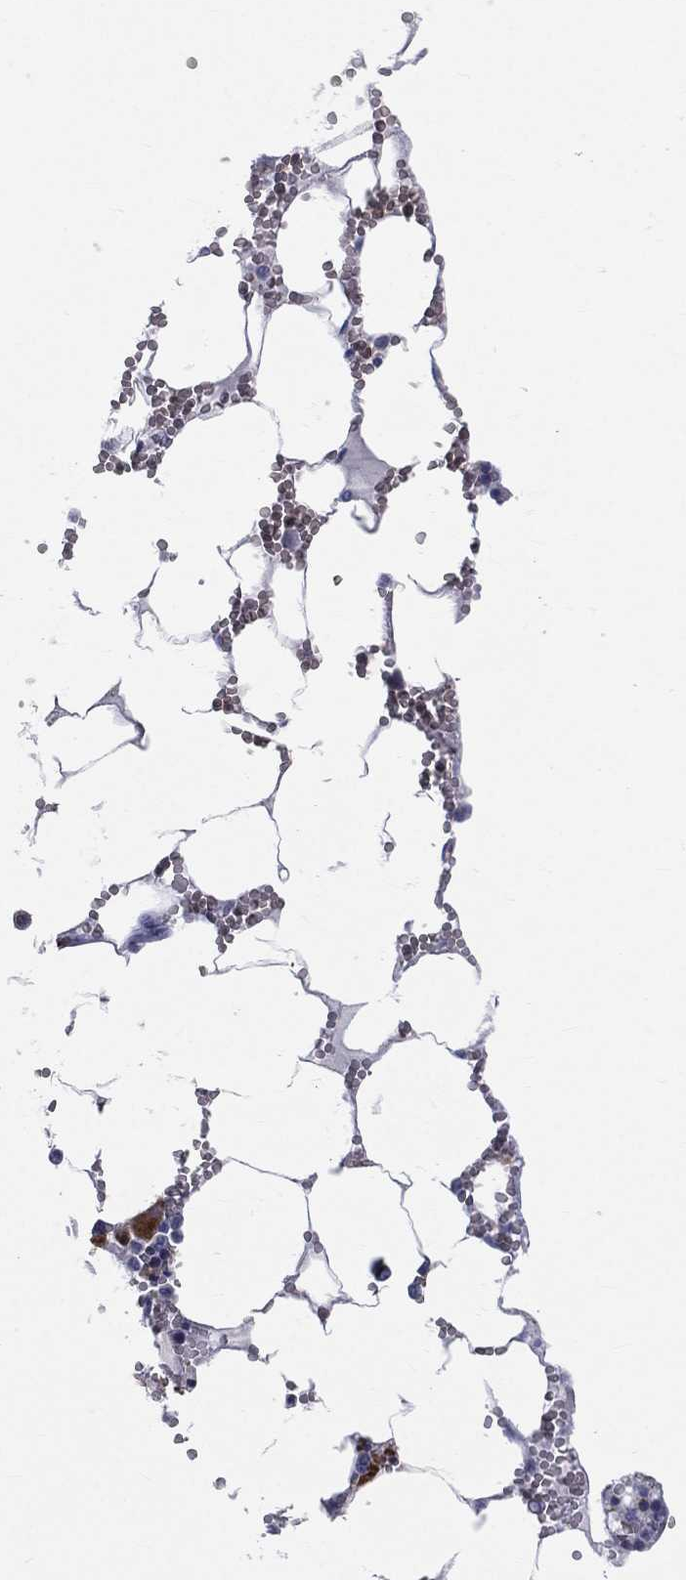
{"staining": {"intensity": "strong", "quantity": "<25%", "location": "cytoplasmic/membranous"}, "tissue": "bone marrow", "cell_type": "Hematopoietic cells", "image_type": "normal", "snomed": [{"axis": "morphology", "description": "Normal tissue, NOS"}, {"axis": "topography", "description": "Bone marrow"}], "caption": "This is a photomicrograph of immunohistochemistry staining of unremarkable bone marrow, which shows strong positivity in the cytoplasmic/membranous of hematopoietic cells.", "gene": "CTSW", "patient": {"sex": "female", "age": 64}}